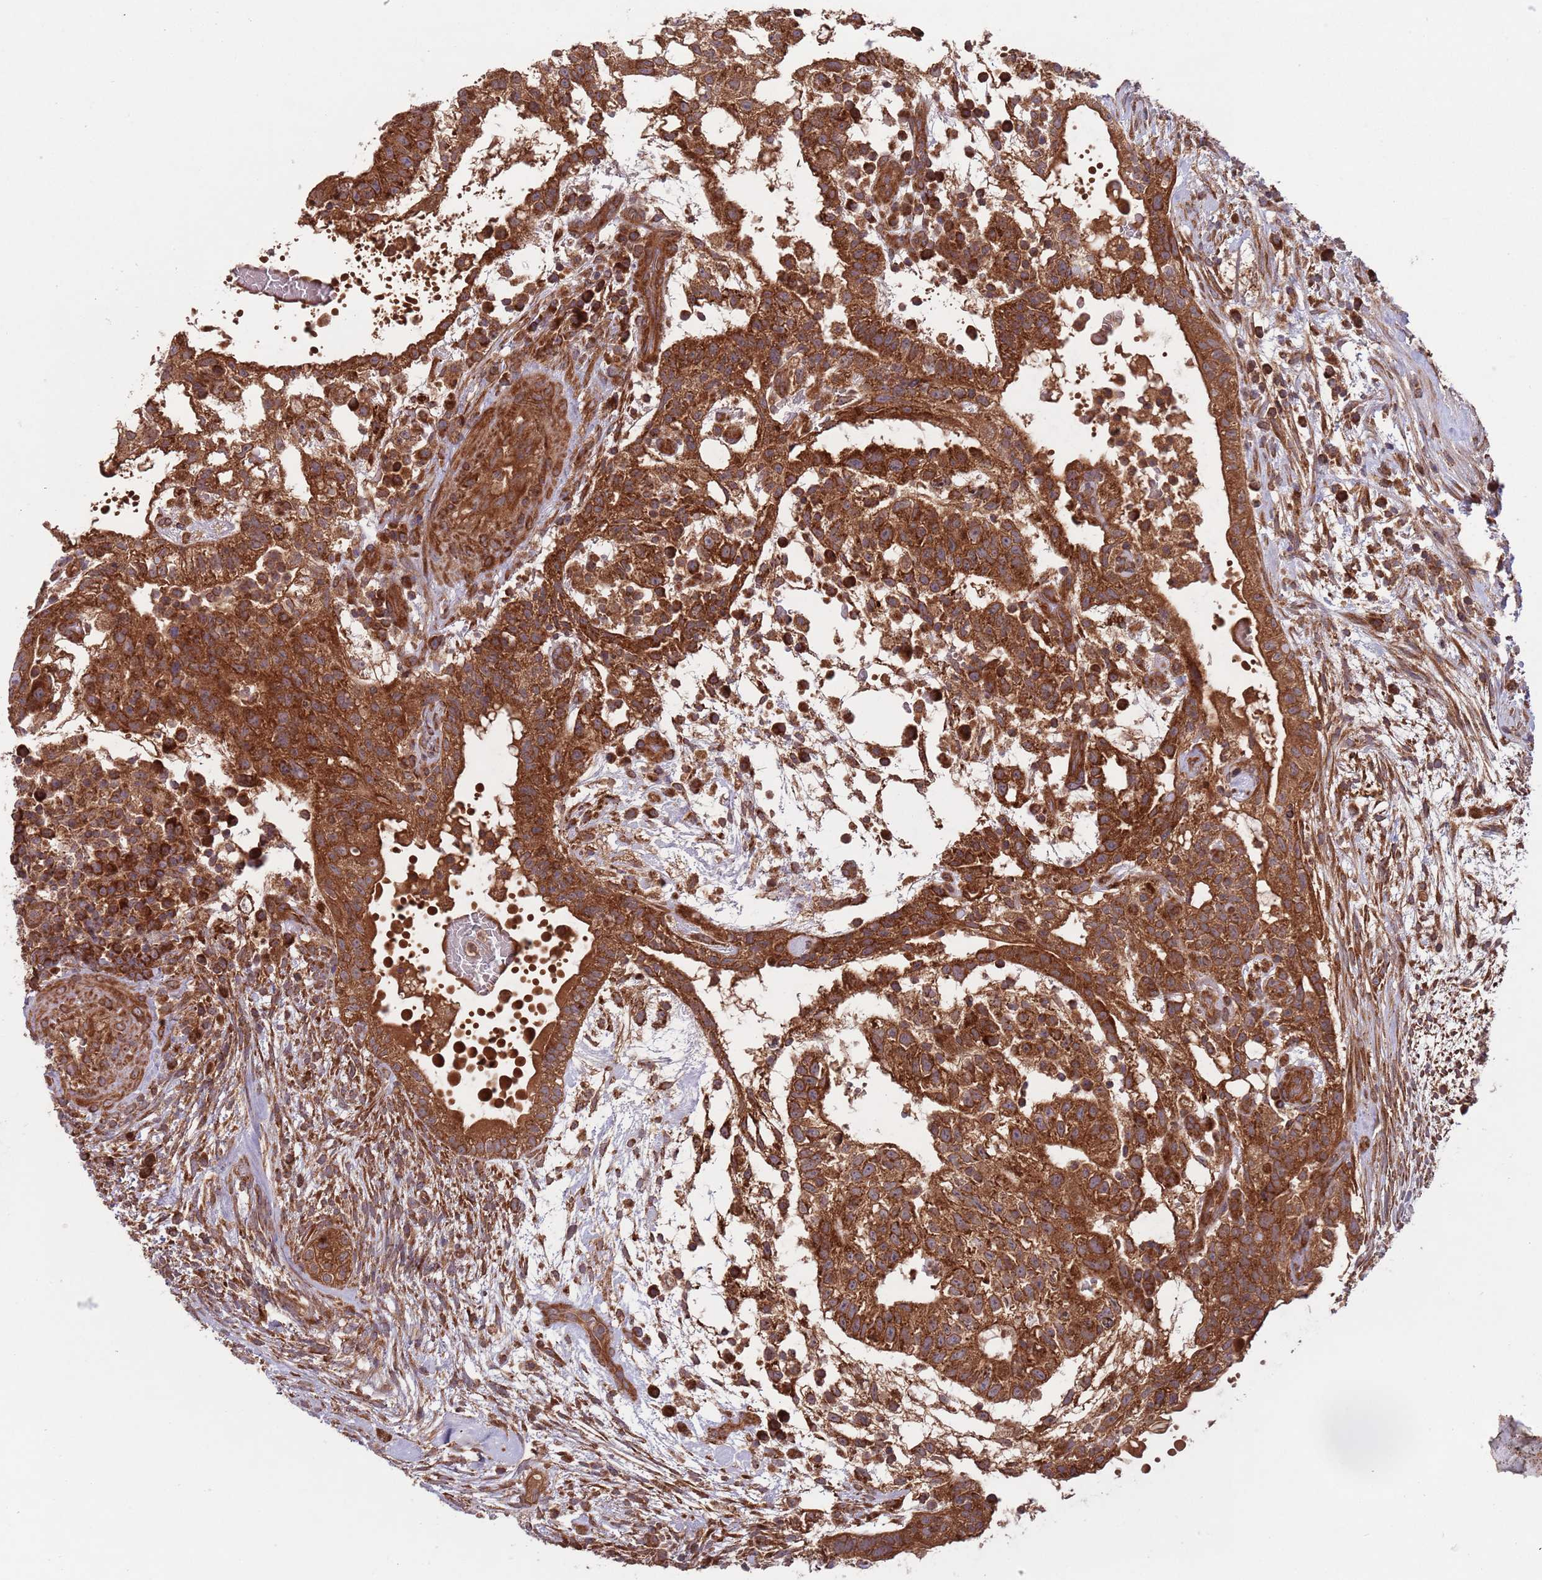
{"staining": {"intensity": "strong", "quantity": ">75%", "location": "cytoplasmic/membranous"}, "tissue": "testis cancer", "cell_type": "Tumor cells", "image_type": "cancer", "snomed": [{"axis": "morphology", "description": "Normal tissue, NOS"}, {"axis": "morphology", "description": "Carcinoma, Embryonal, NOS"}, {"axis": "topography", "description": "Testis"}], "caption": "Protein expression analysis of human testis embryonal carcinoma reveals strong cytoplasmic/membranous expression in about >75% of tumor cells.", "gene": "MFNG", "patient": {"sex": "male", "age": 32}}